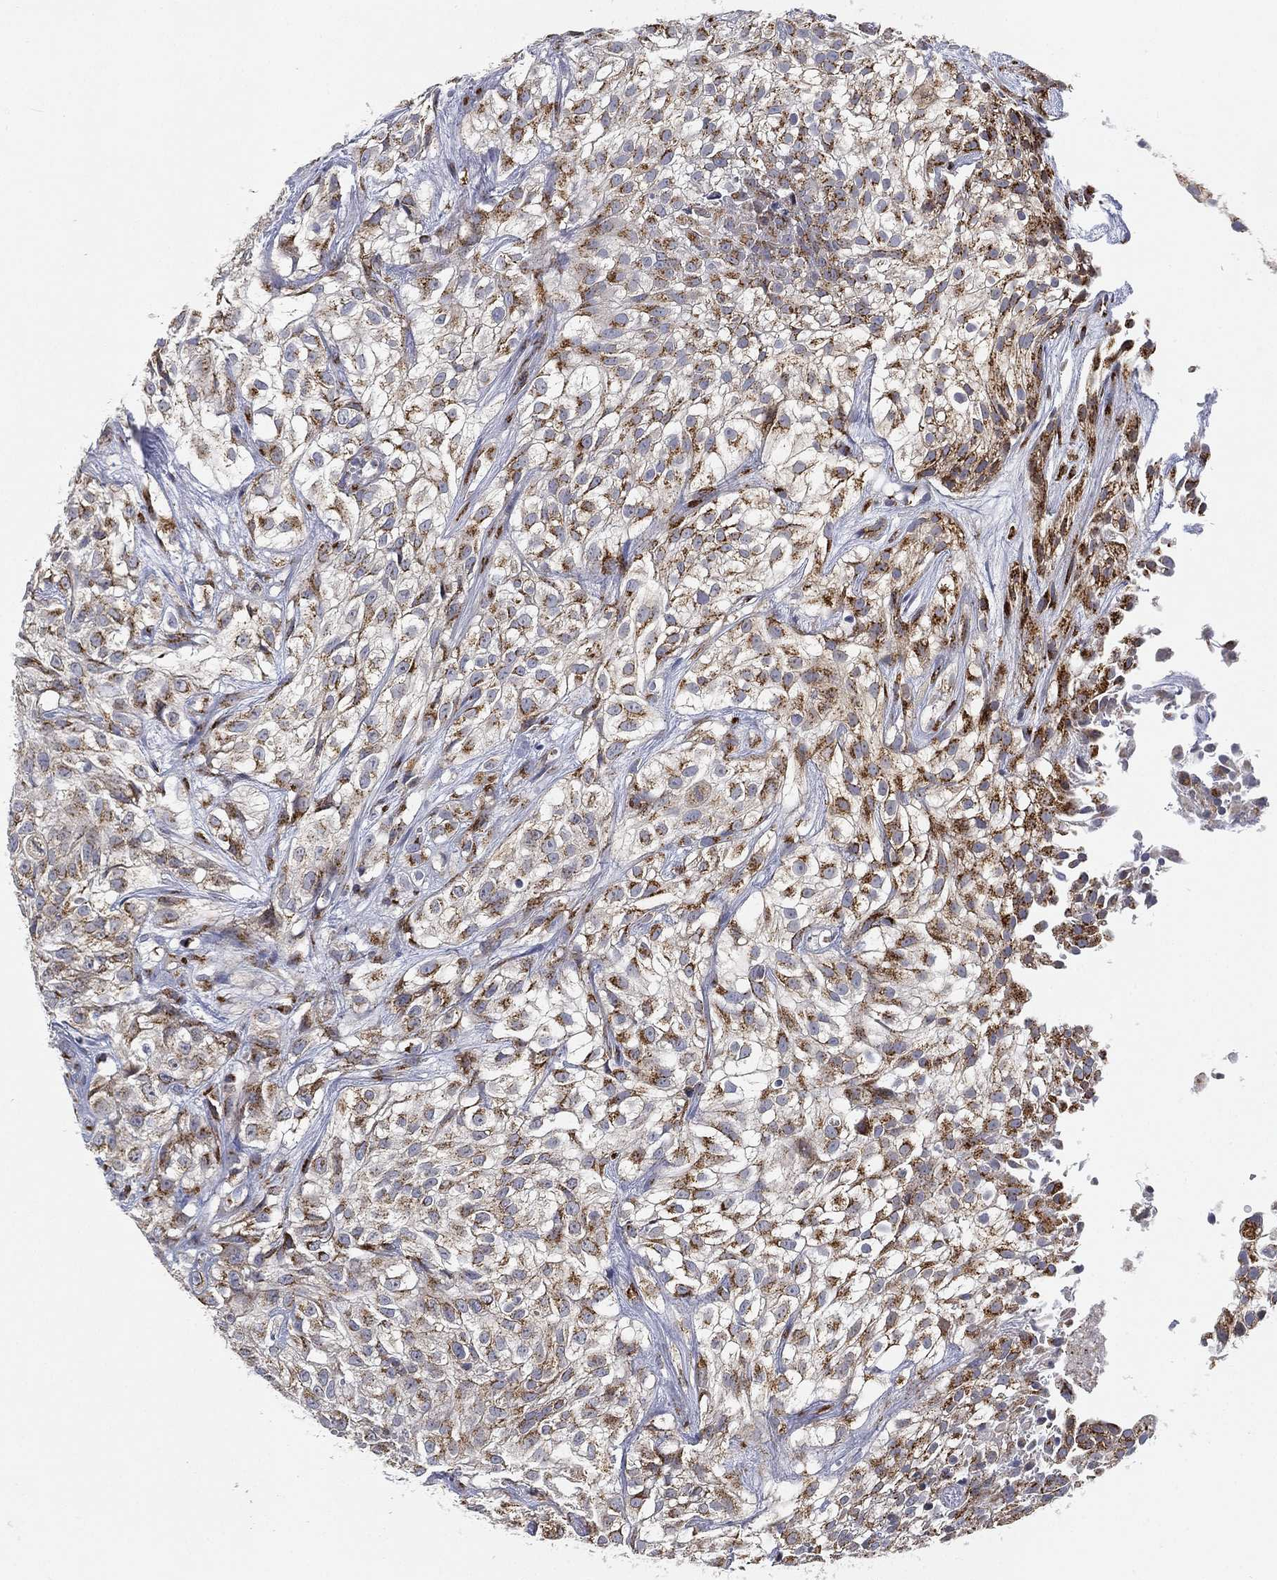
{"staining": {"intensity": "strong", "quantity": "25%-75%", "location": "cytoplasmic/membranous"}, "tissue": "urothelial cancer", "cell_type": "Tumor cells", "image_type": "cancer", "snomed": [{"axis": "morphology", "description": "Urothelial carcinoma, High grade"}, {"axis": "topography", "description": "Urinary bladder"}], "caption": "IHC (DAB (3,3'-diaminobenzidine)) staining of human urothelial cancer shows strong cytoplasmic/membranous protein positivity in about 25%-75% of tumor cells.", "gene": "TICAM1", "patient": {"sex": "male", "age": 56}}